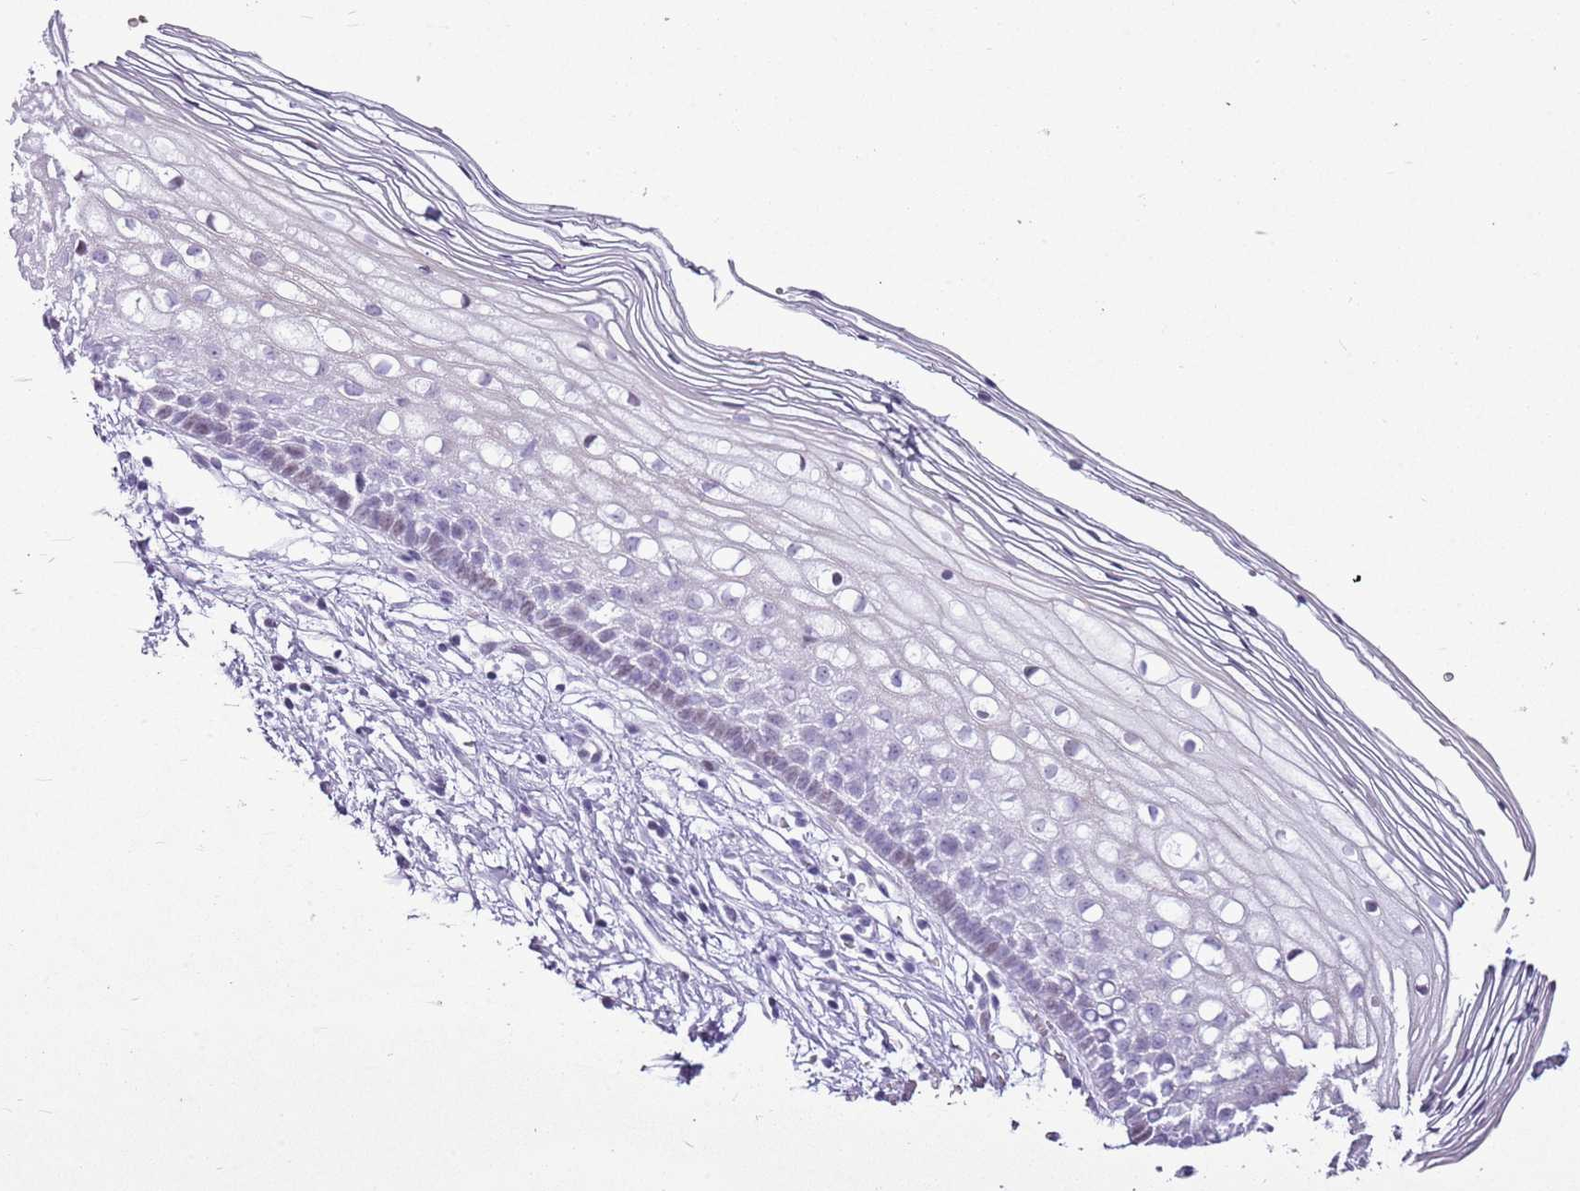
{"staining": {"intensity": "negative", "quantity": "none", "location": "none"}, "tissue": "cervix", "cell_type": "Glandular cells", "image_type": "normal", "snomed": [{"axis": "morphology", "description": "Normal tissue, NOS"}, {"axis": "topography", "description": "Cervix"}], "caption": "An immunohistochemistry (IHC) image of unremarkable cervix is shown. There is no staining in glandular cells of cervix. Nuclei are stained in blue.", "gene": "ASIP", "patient": {"sex": "female", "age": 27}}